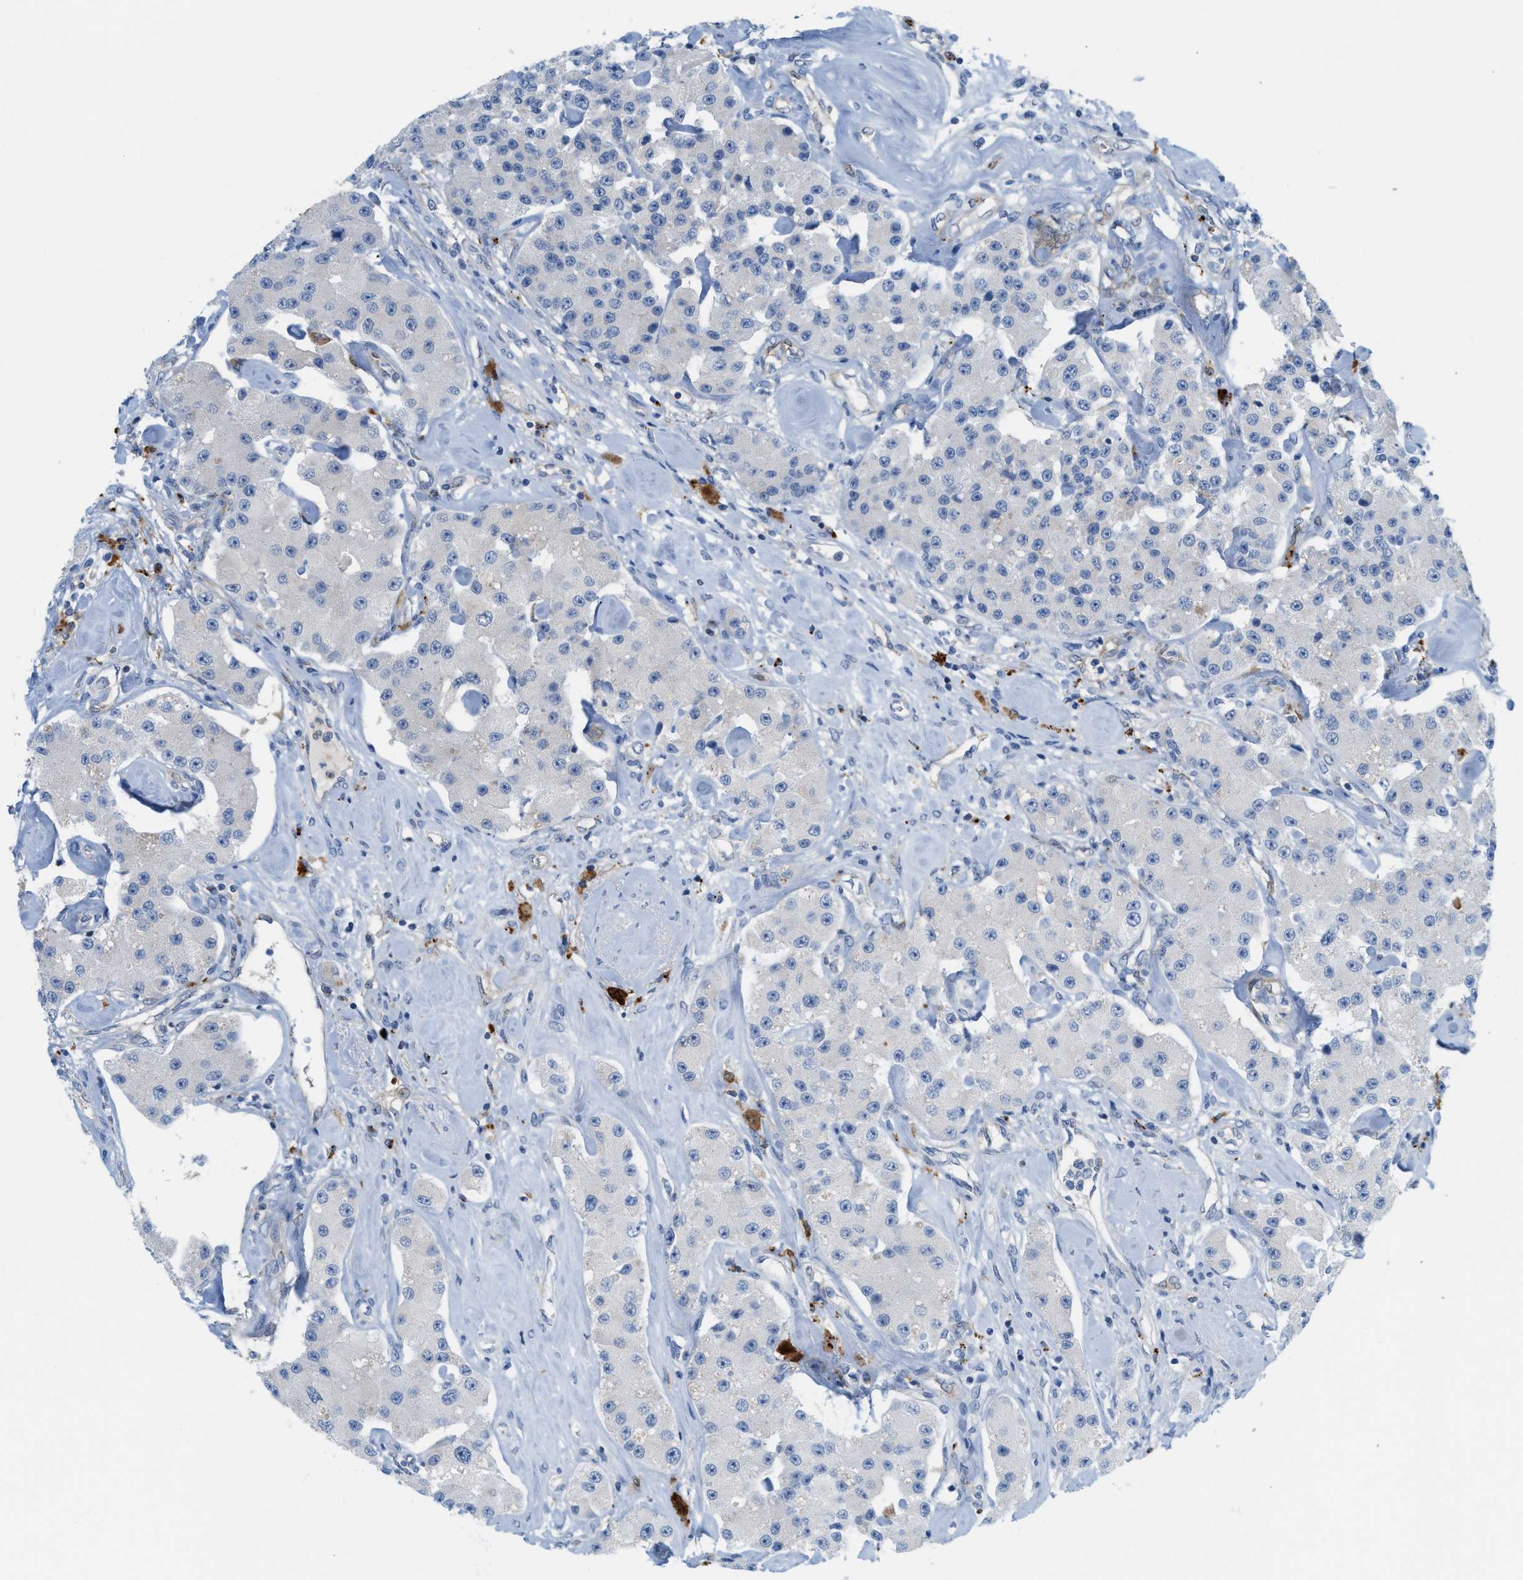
{"staining": {"intensity": "negative", "quantity": "none", "location": "none"}, "tissue": "carcinoid", "cell_type": "Tumor cells", "image_type": "cancer", "snomed": [{"axis": "morphology", "description": "Carcinoid, malignant, NOS"}, {"axis": "topography", "description": "Pancreas"}], "caption": "This is a photomicrograph of immunohistochemistry staining of carcinoid, which shows no positivity in tumor cells.", "gene": "CSTB", "patient": {"sex": "male", "age": 41}}